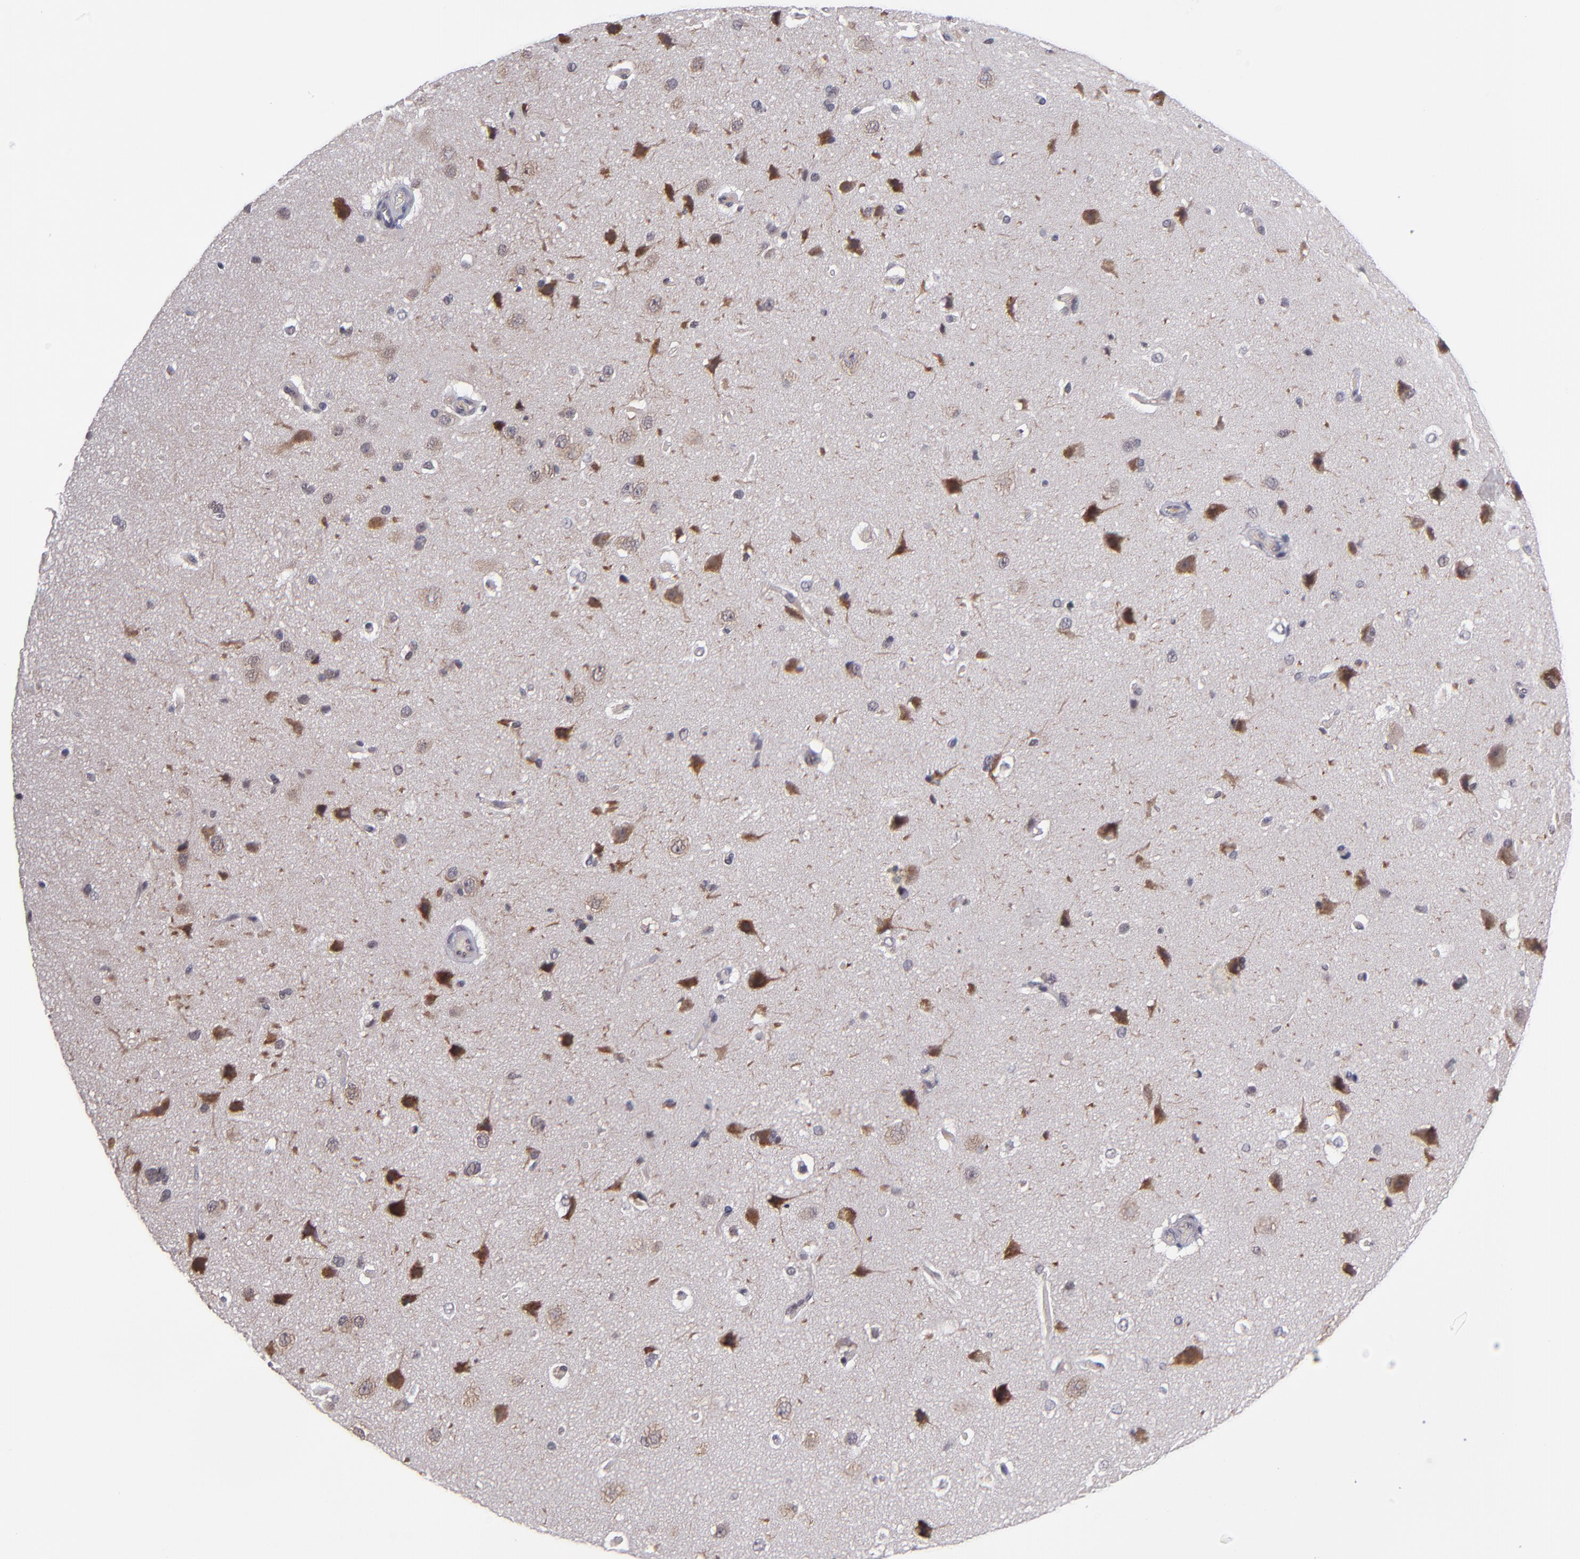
{"staining": {"intensity": "moderate", "quantity": "25%-75%", "location": "cytoplasmic/membranous,nuclear"}, "tissue": "cerebral cortex", "cell_type": "Endothelial cells", "image_type": "normal", "snomed": [{"axis": "morphology", "description": "Normal tissue, NOS"}, {"axis": "topography", "description": "Cerebral cortex"}], "caption": "DAB (3,3'-diaminobenzidine) immunohistochemical staining of unremarkable human cerebral cortex reveals moderate cytoplasmic/membranous,nuclear protein positivity in approximately 25%-75% of endothelial cells.", "gene": "EP300", "patient": {"sex": "female", "age": 45}}